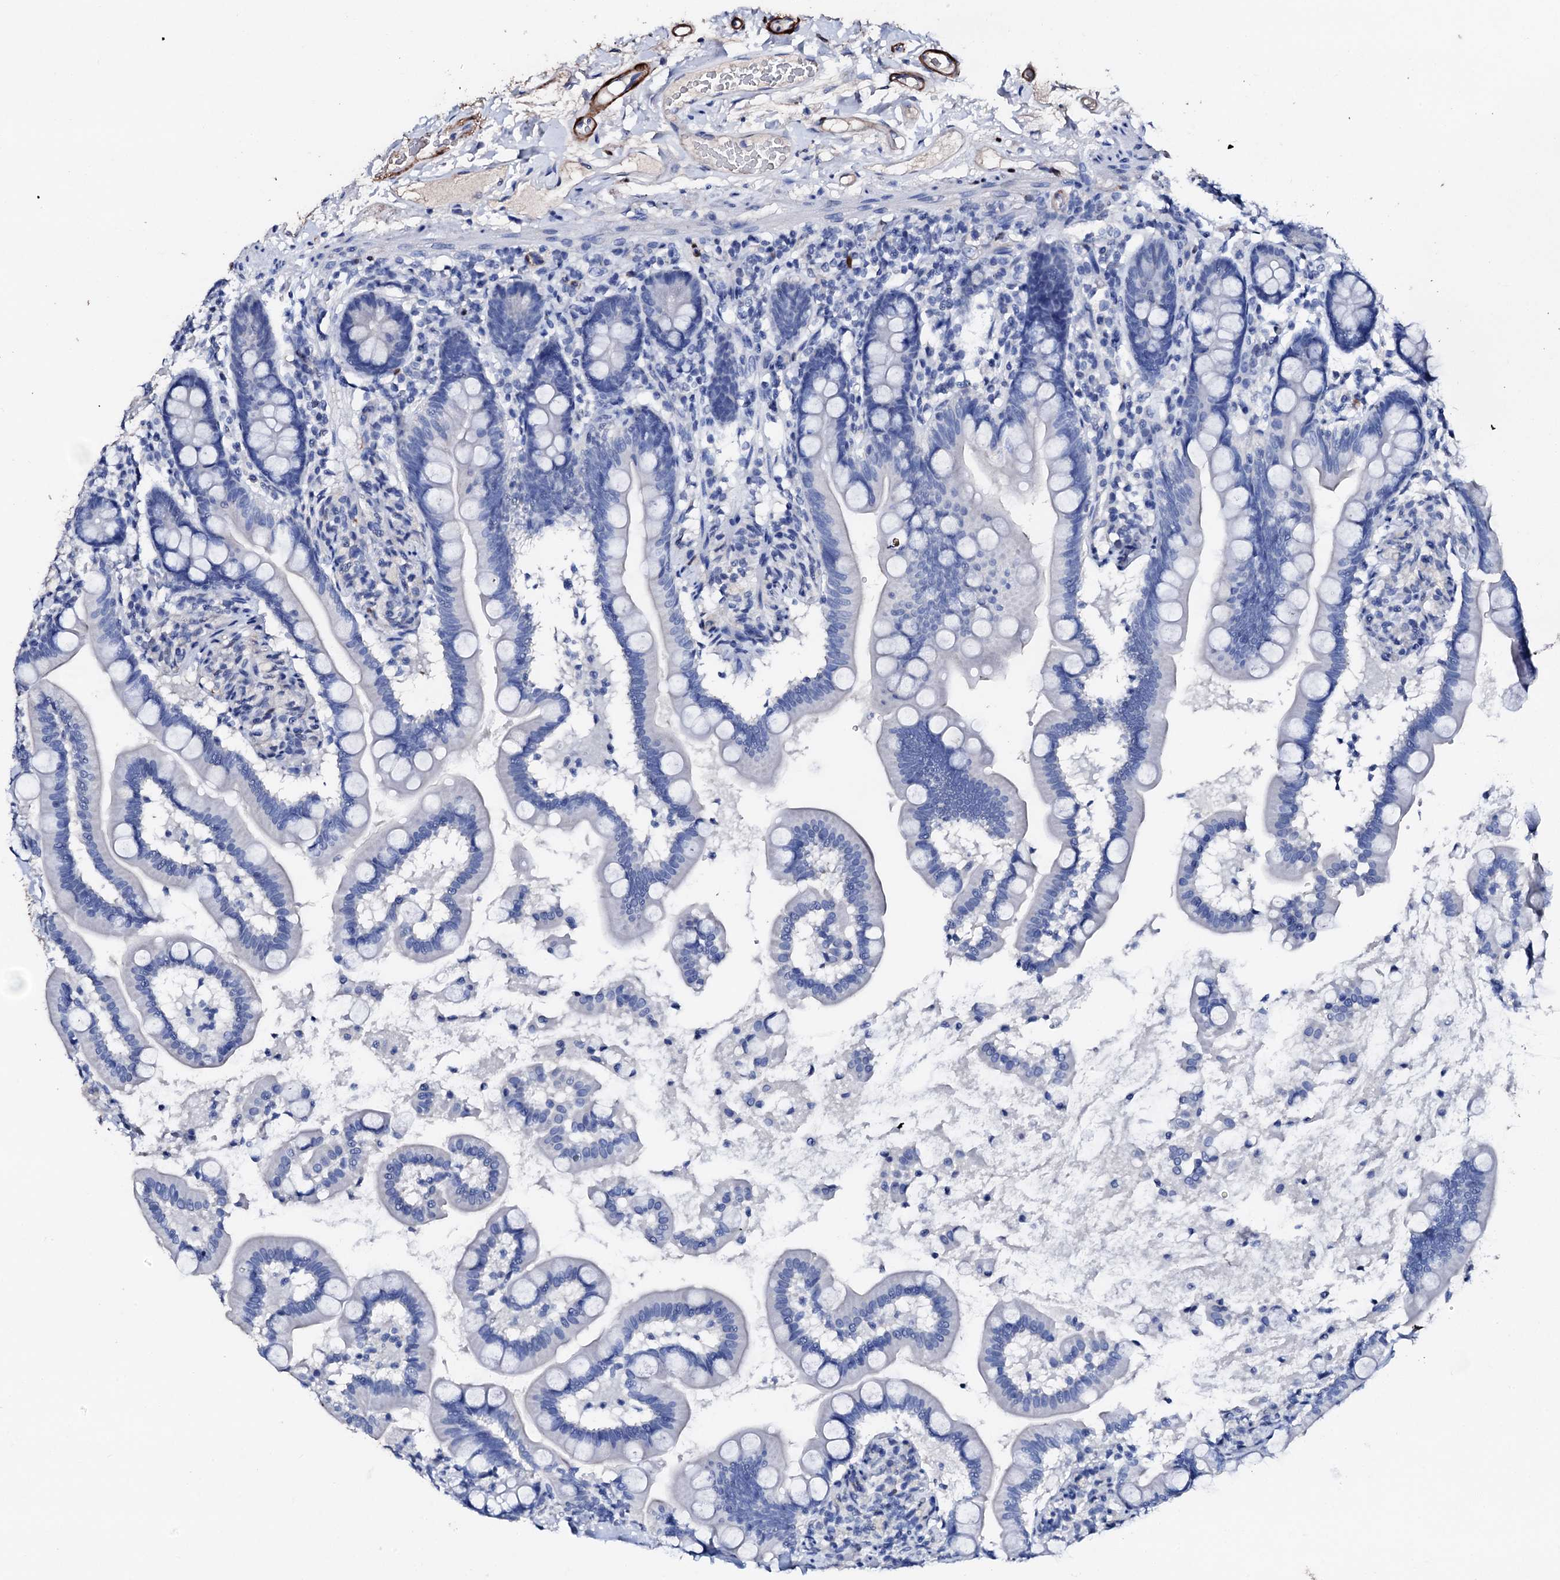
{"staining": {"intensity": "negative", "quantity": "none", "location": "none"}, "tissue": "small intestine", "cell_type": "Glandular cells", "image_type": "normal", "snomed": [{"axis": "morphology", "description": "Normal tissue, NOS"}, {"axis": "topography", "description": "Small intestine"}], "caption": "This is an IHC micrograph of unremarkable human small intestine. There is no expression in glandular cells.", "gene": "NRIP2", "patient": {"sex": "female", "age": 64}}